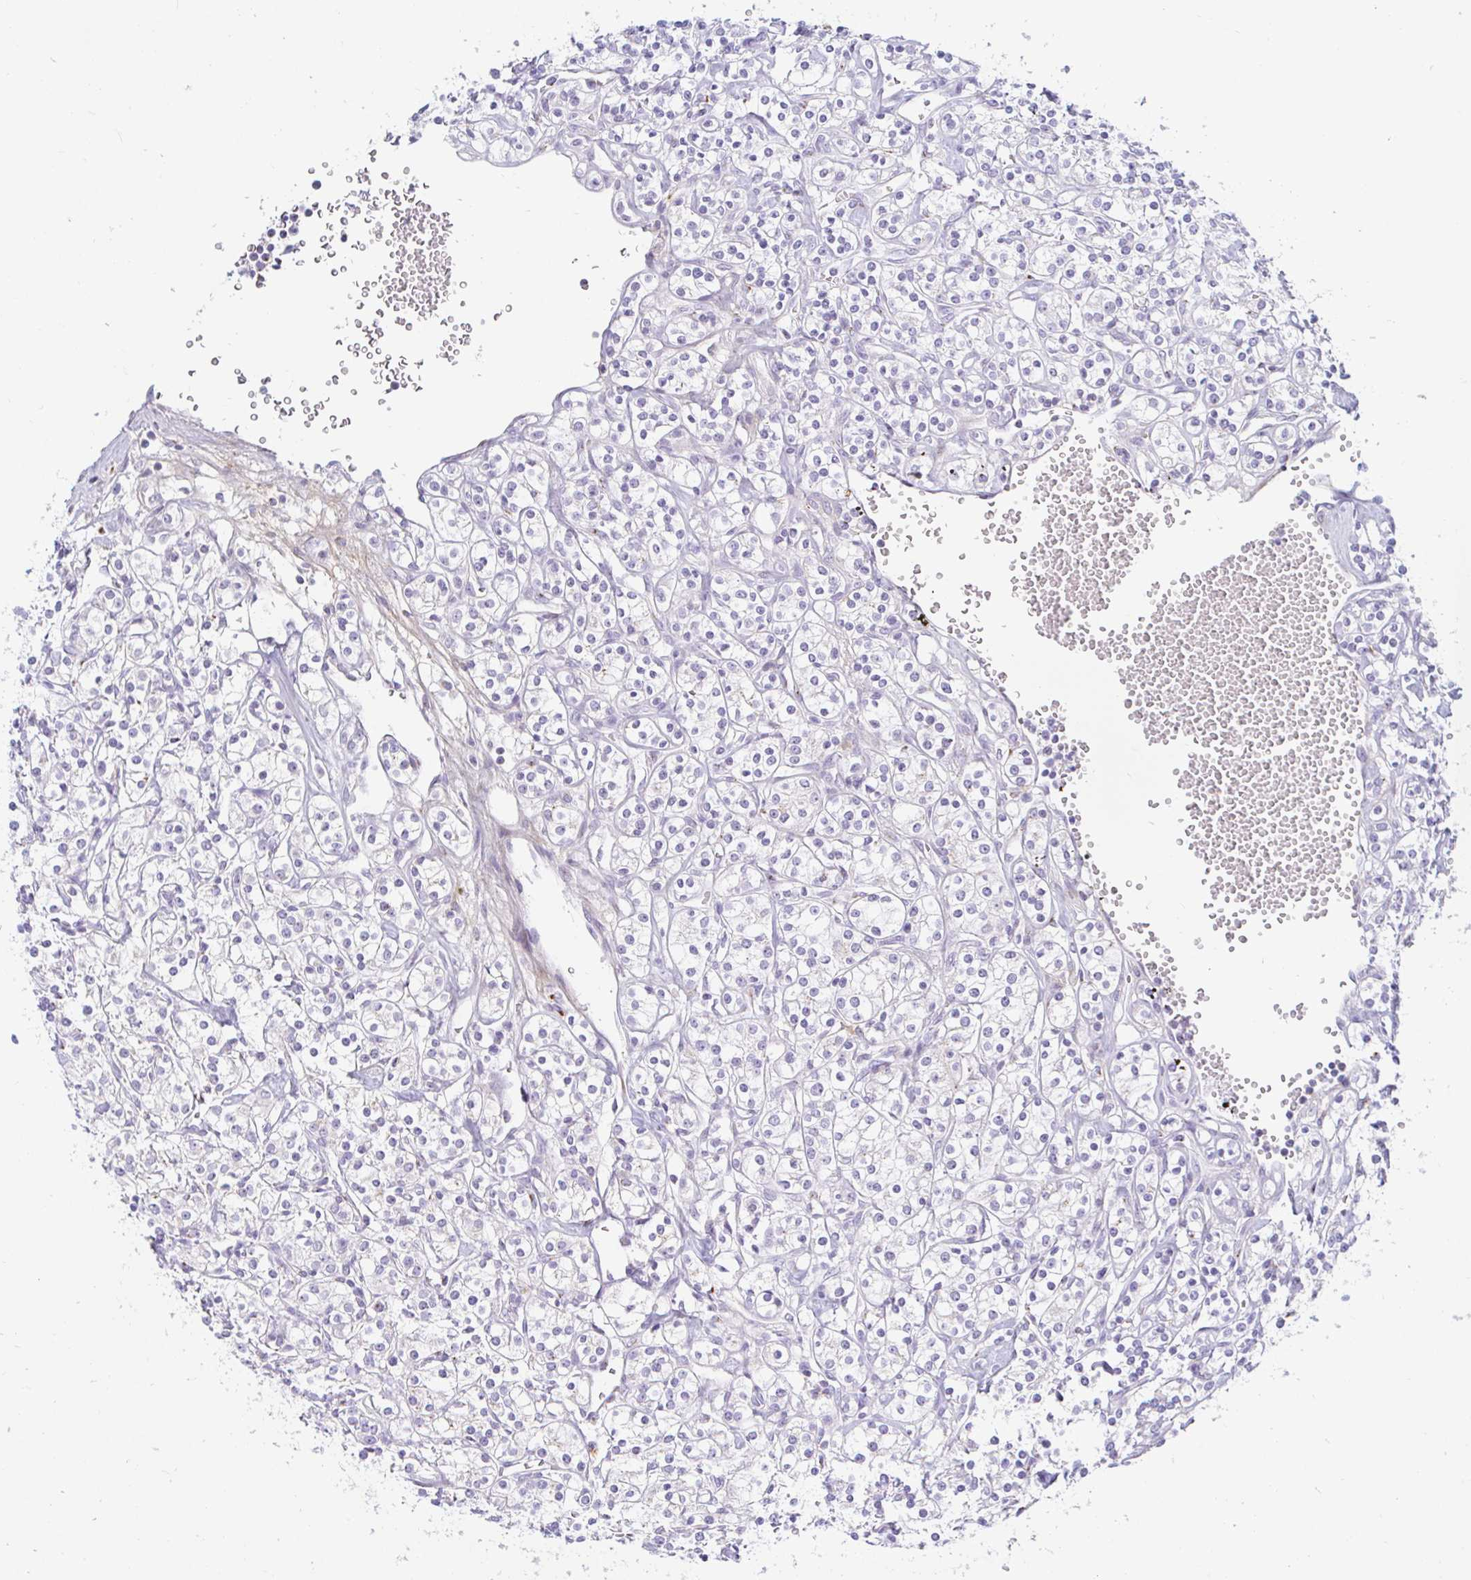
{"staining": {"intensity": "negative", "quantity": "none", "location": "none"}, "tissue": "renal cancer", "cell_type": "Tumor cells", "image_type": "cancer", "snomed": [{"axis": "morphology", "description": "Adenocarcinoma, NOS"}, {"axis": "topography", "description": "Kidney"}], "caption": "Tumor cells are negative for protein expression in human renal adenocarcinoma. (Brightfield microscopy of DAB (3,3'-diaminobenzidine) IHC at high magnification).", "gene": "OR51D1", "patient": {"sex": "male", "age": 77}}